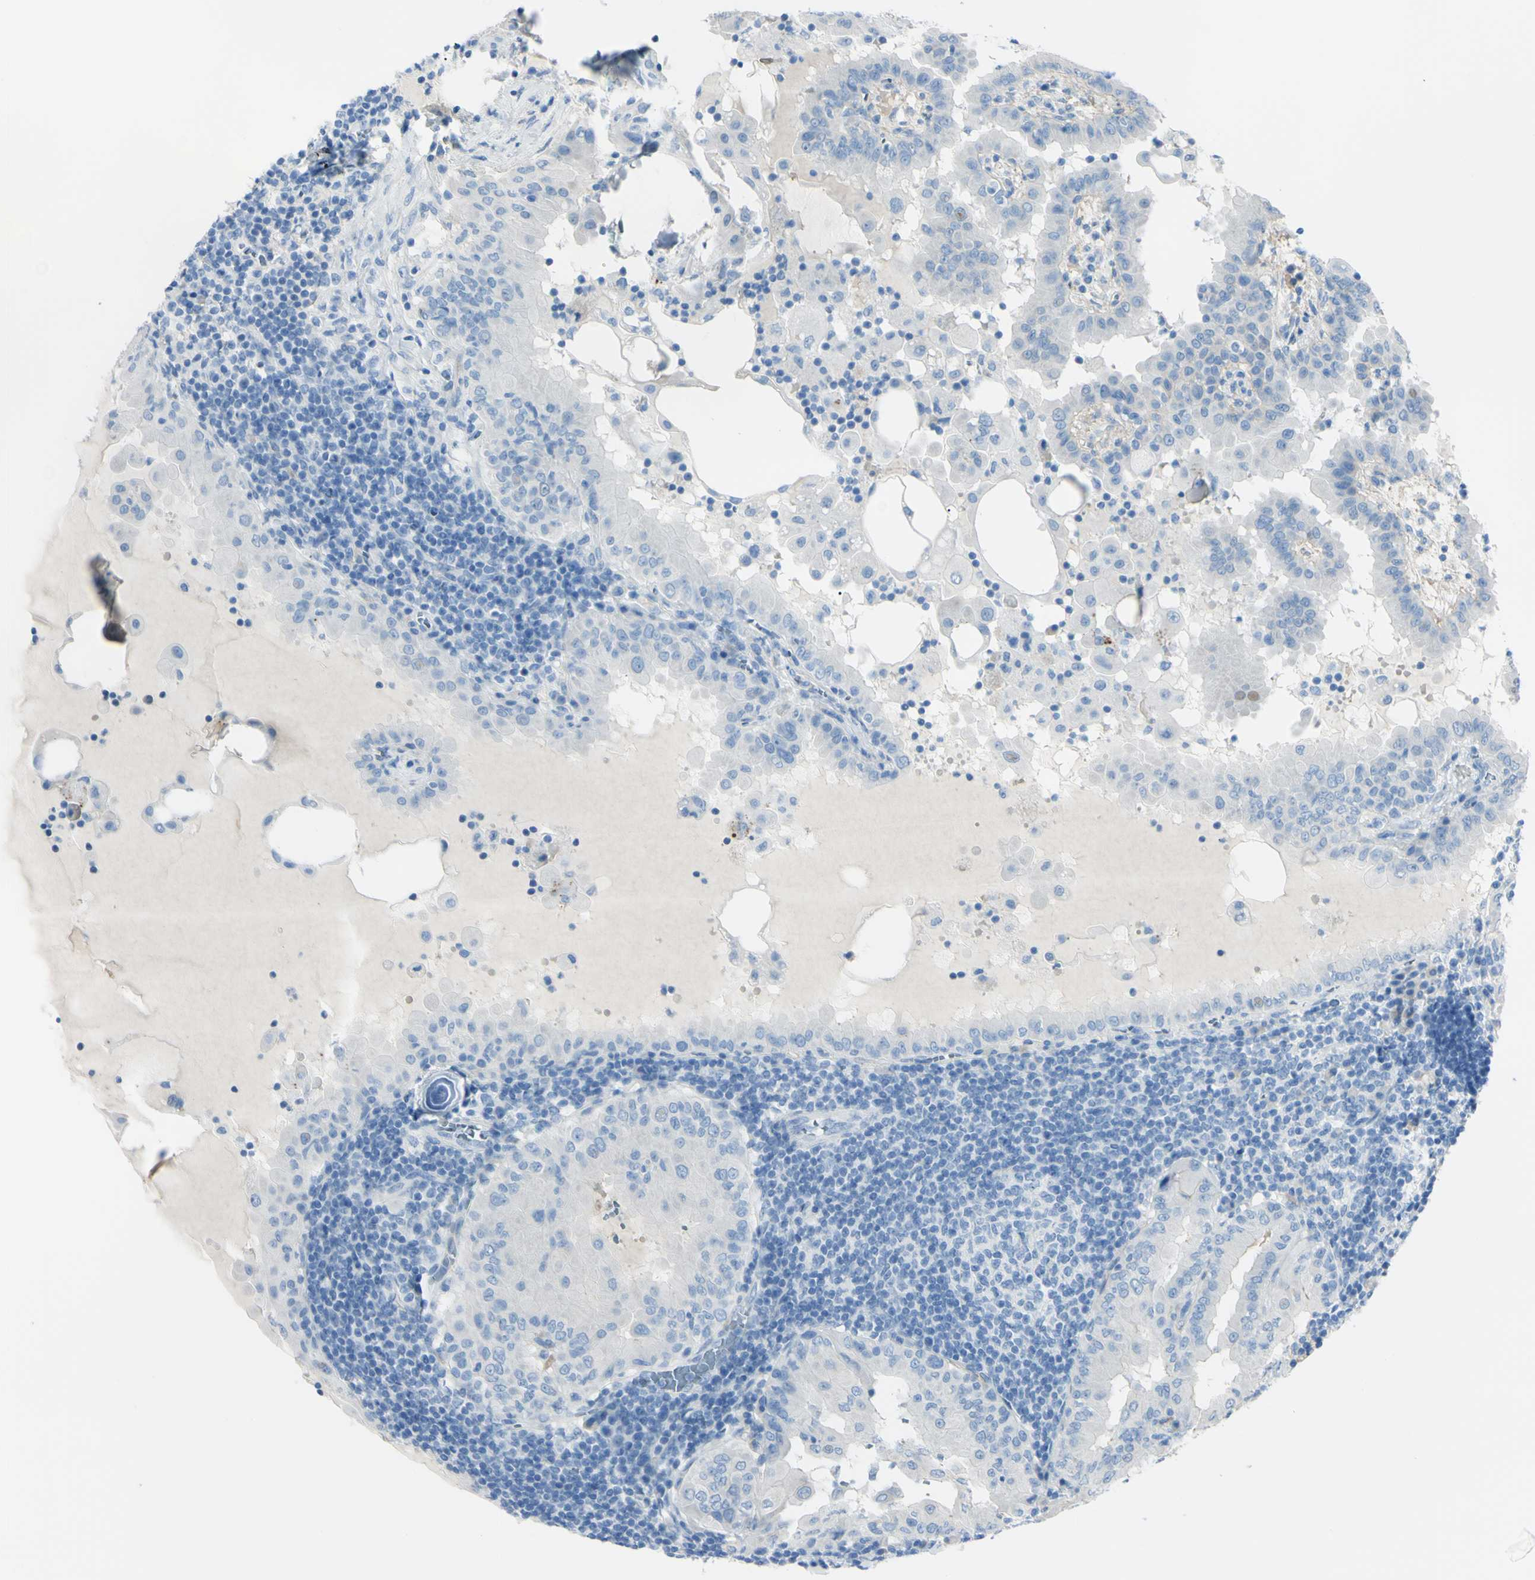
{"staining": {"intensity": "negative", "quantity": "none", "location": "none"}, "tissue": "thyroid cancer", "cell_type": "Tumor cells", "image_type": "cancer", "snomed": [{"axis": "morphology", "description": "Papillary adenocarcinoma, NOS"}, {"axis": "topography", "description": "Thyroid gland"}], "caption": "High magnification brightfield microscopy of thyroid cancer (papillary adenocarcinoma) stained with DAB (3,3'-diaminobenzidine) (brown) and counterstained with hematoxylin (blue): tumor cells show no significant staining.", "gene": "FOLH1", "patient": {"sex": "male", "age": 33}}